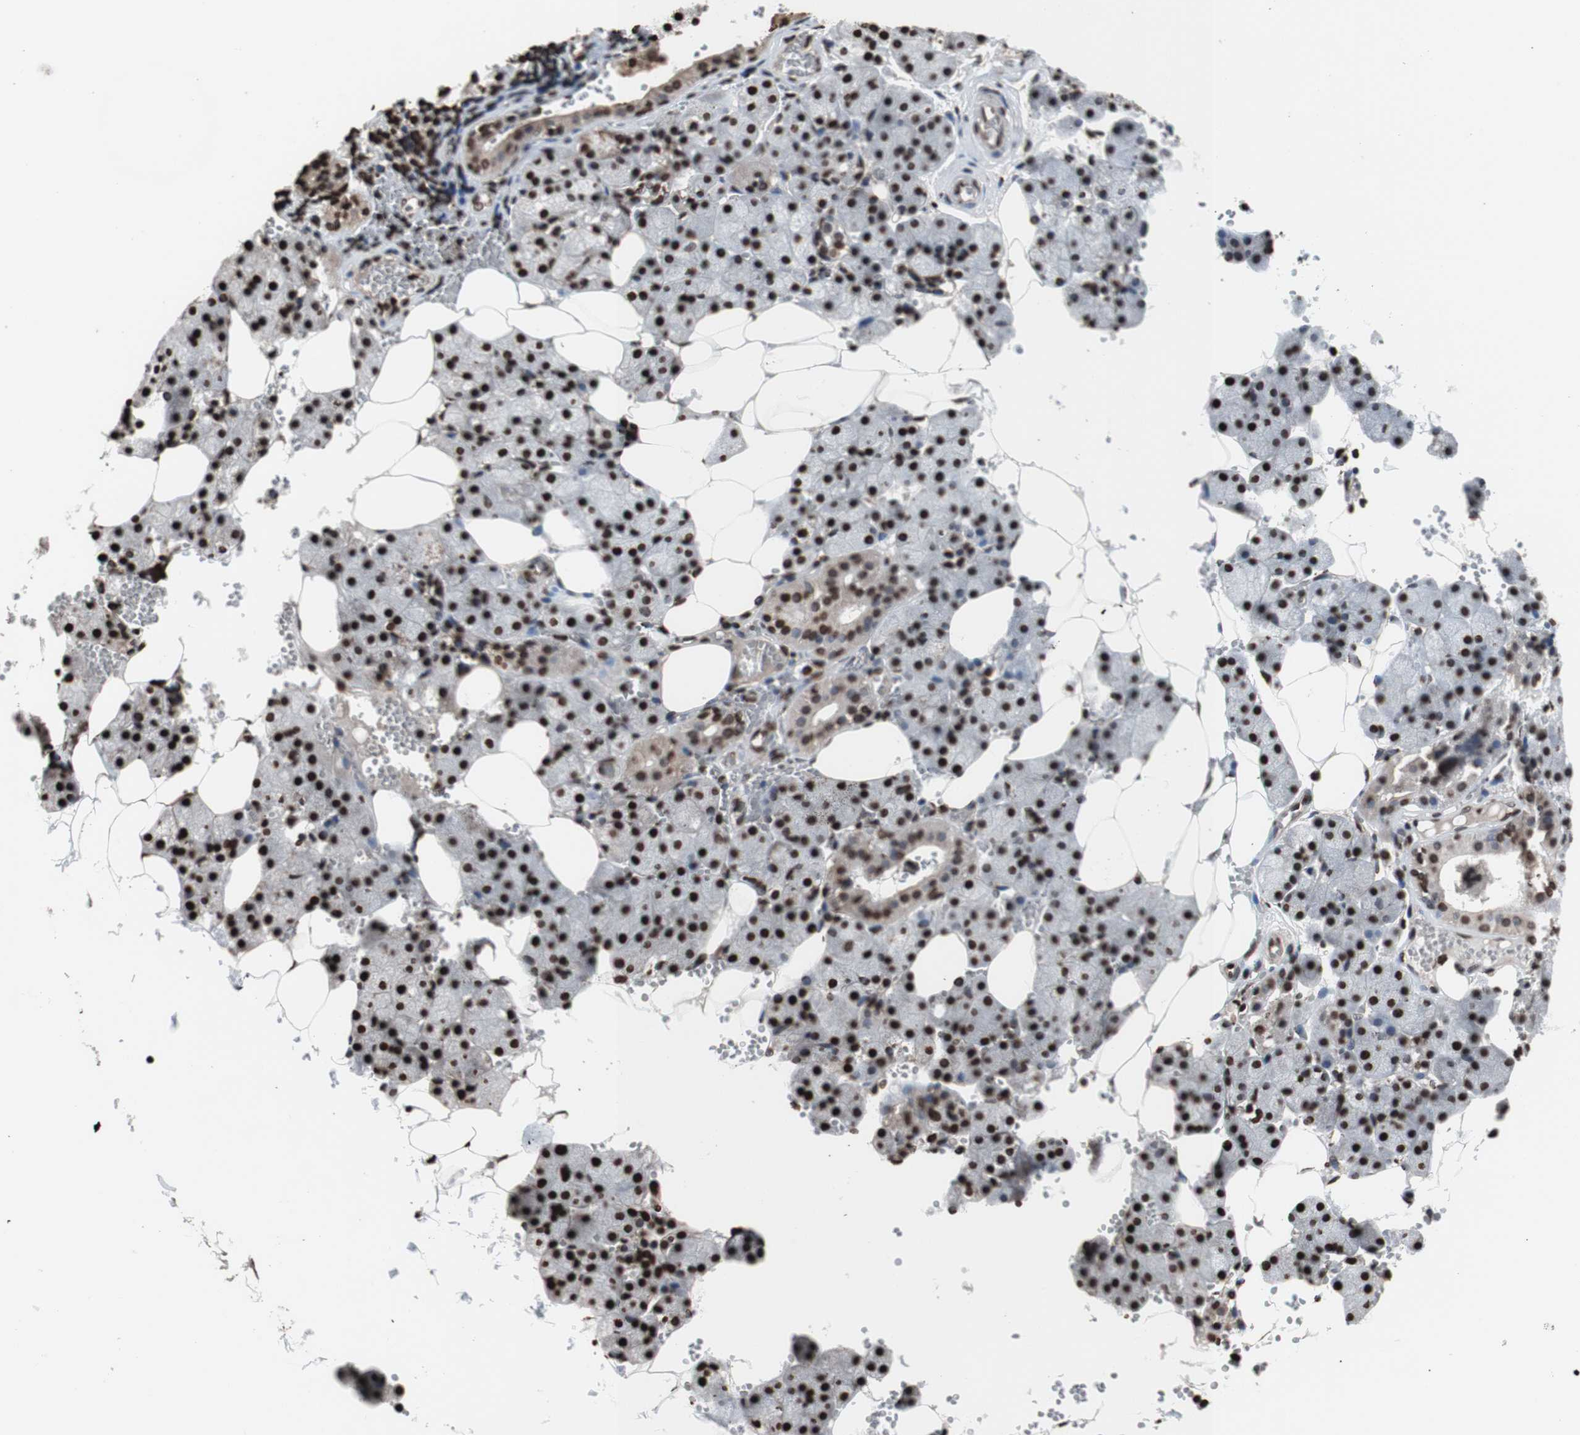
{"staining": {"intensity": "strong", "quantity": ">75%", "location": "cytoplasmic/membranous,nuclear"}, "tissue": "salivary gland", "cell_type": "Glandular cells", "image_type": "normal", "snomed": [{"axis": "morphology", "description": "Normal tissue, NOS"}, {"axis": "topography", "description": "Salivary gland"}], "caption": "High-magnification brightfield microscopy of normal salivary gland stained with DAB (brown) and counterstained with hematoxylin (blue). glandular cells exhibit strong cytoplasmic/membranous,nuclear expression is appreciated in approximately>75% of cells.", "gene": "SNAI2", "patient": {"sex": "male", "age": 62}}